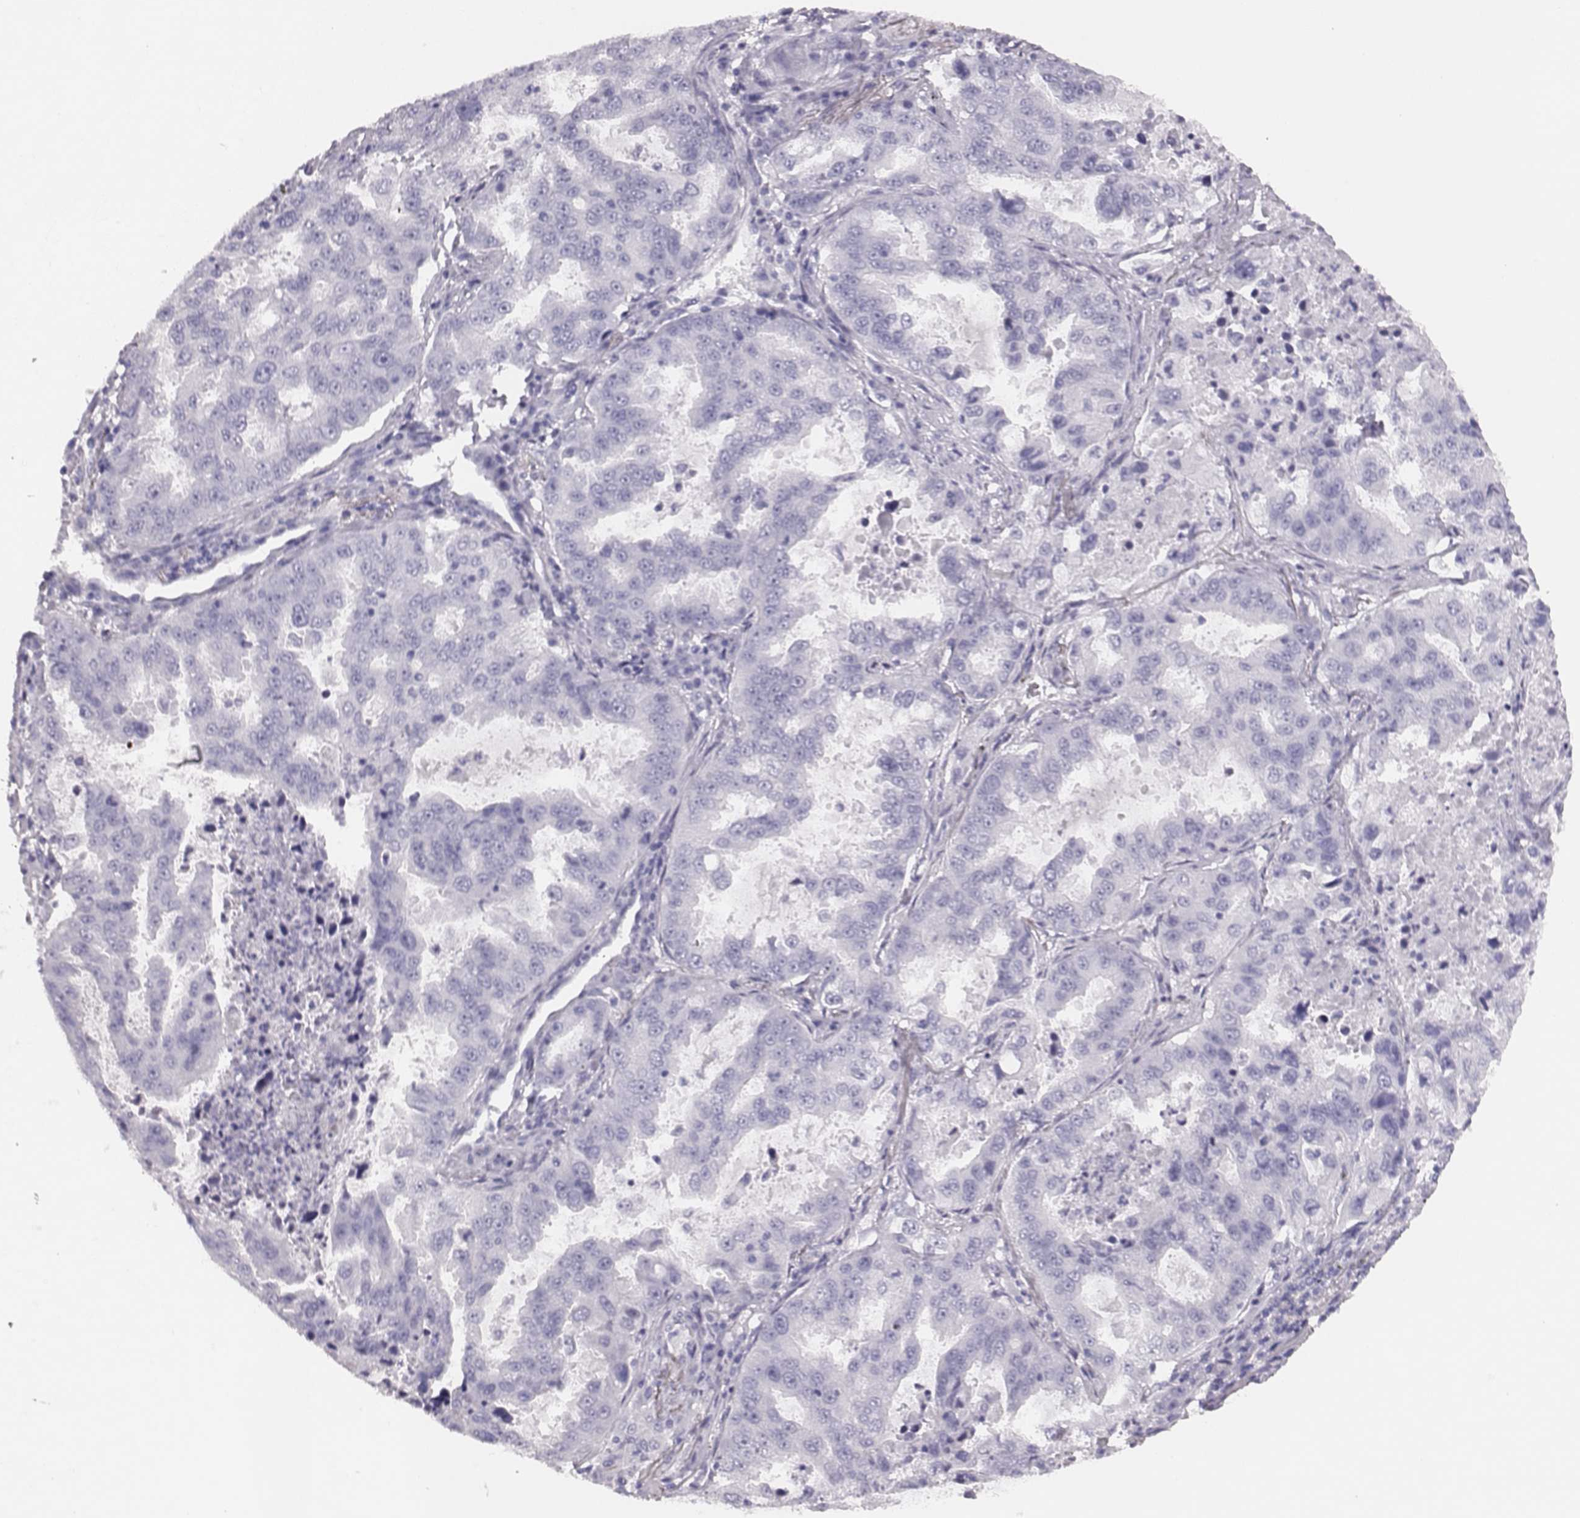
{"staining": {"intensity": "negative", "quantity": "none", "location": "none"}, "tissue": "lung cancer", "cell_type": "Tumor cells", "image_type": "cancer", "snomed": [{"axis": "morphology", "description": "Adenocarcinoma, NOS"}, {"axis": "topography", "description": "Lung"}], "caption": "IHC histopathology image of neoplastic tissue: human lung cancer stained with DAB reveals no significant protein expression in tumor cells.", "gene": "H1-6", "patient": {"sex": "female", "age": 61}}